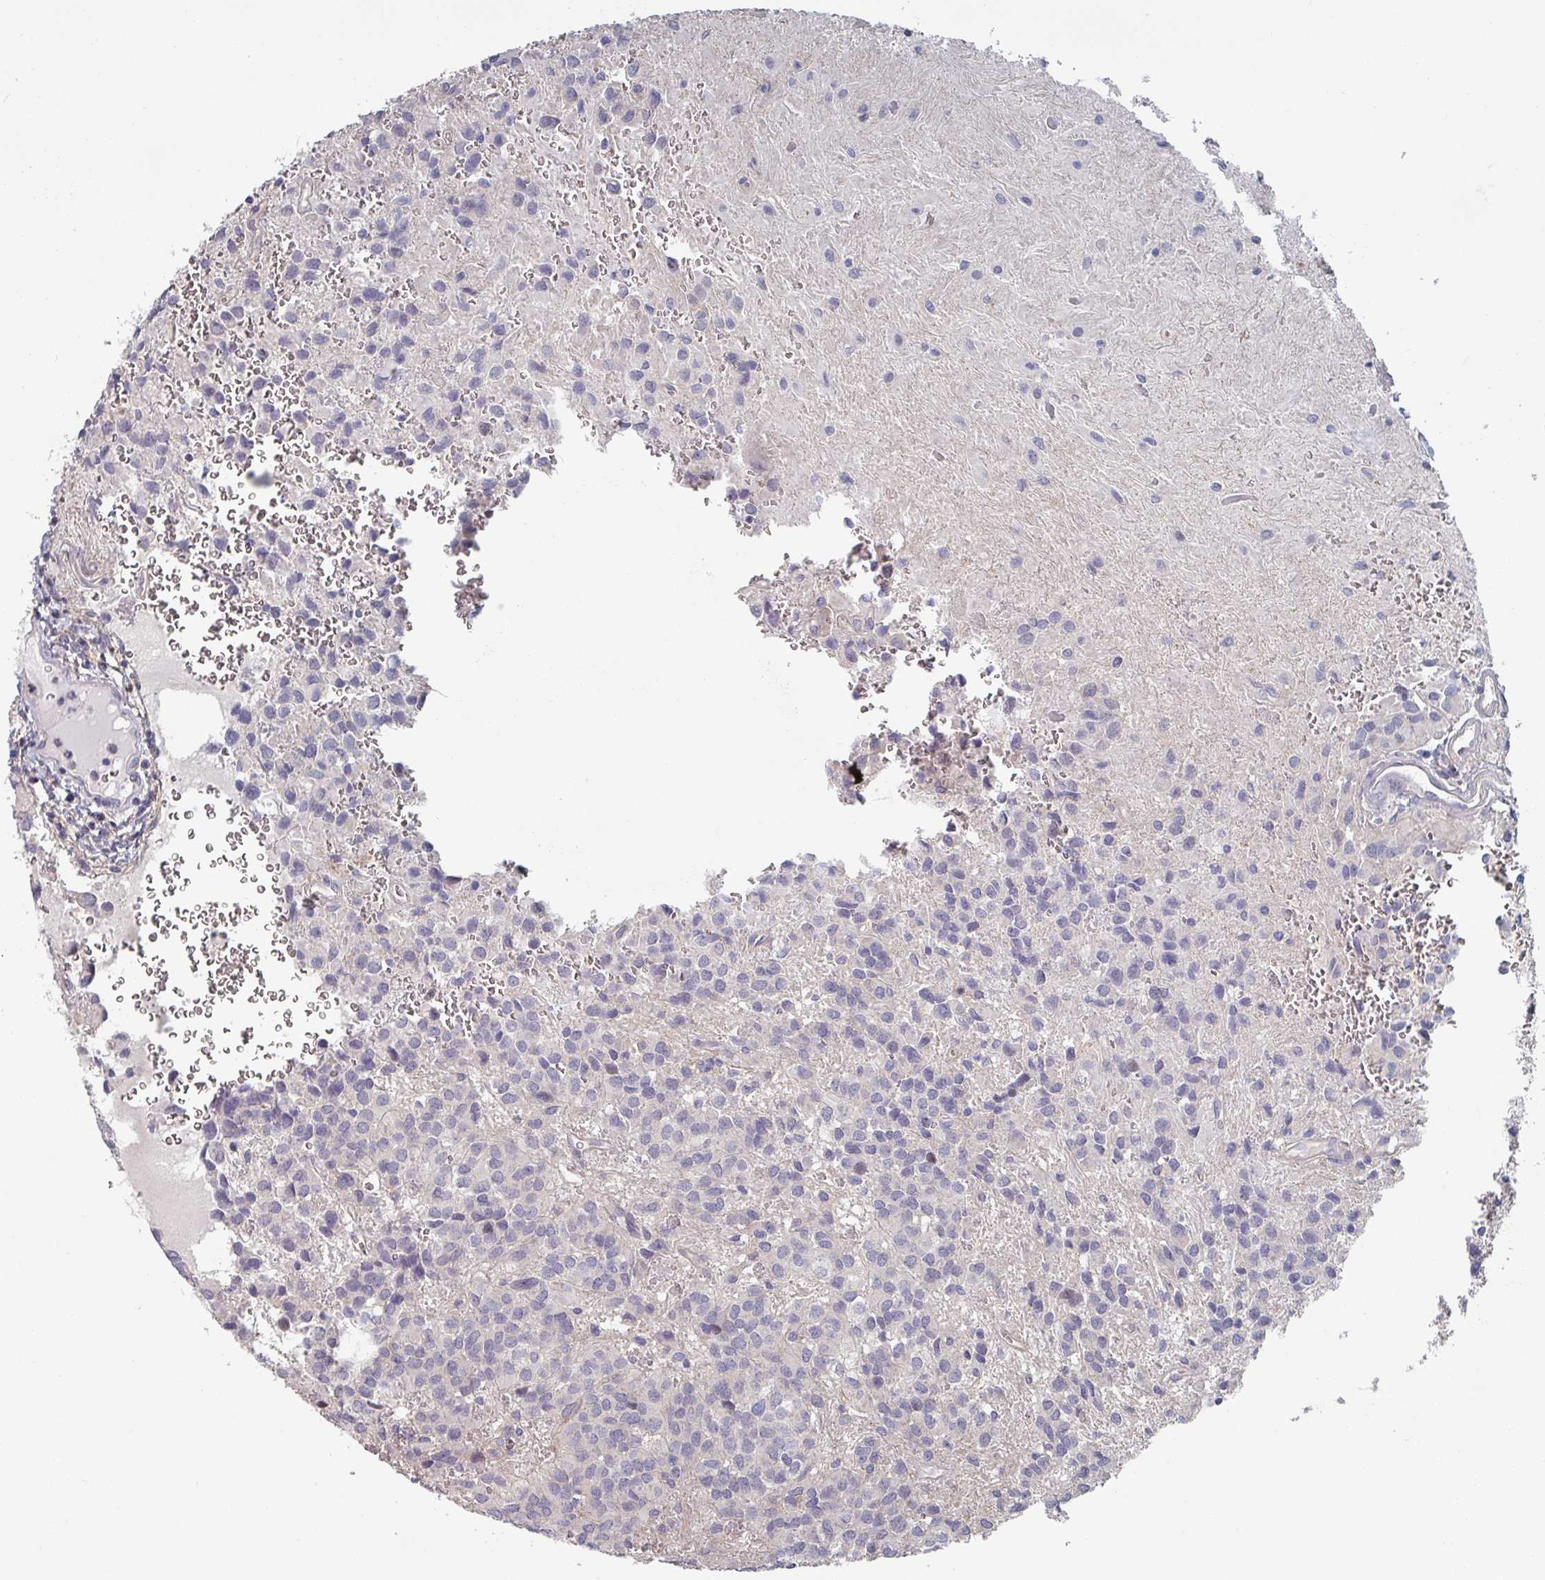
{"staining": {"intensity": "negative", "quantity": "none", "location": "none"}, "tissue": "glioma", "cell_type": "Tumor cells", "image_type": "cancer", "snomed": [{"axis": "morphology", "description": "Glioma, malignant, Low grade"}, {"axis": "topography", "description": "Brain"}], "caption": "IHC image of neoplastic tissue: human malignant glioma (low-grade) stained with DAB shows no significant protein positivity in tumor cells.", "gene": "EFL1", "patient": {"sex": "male", "age": 56}}